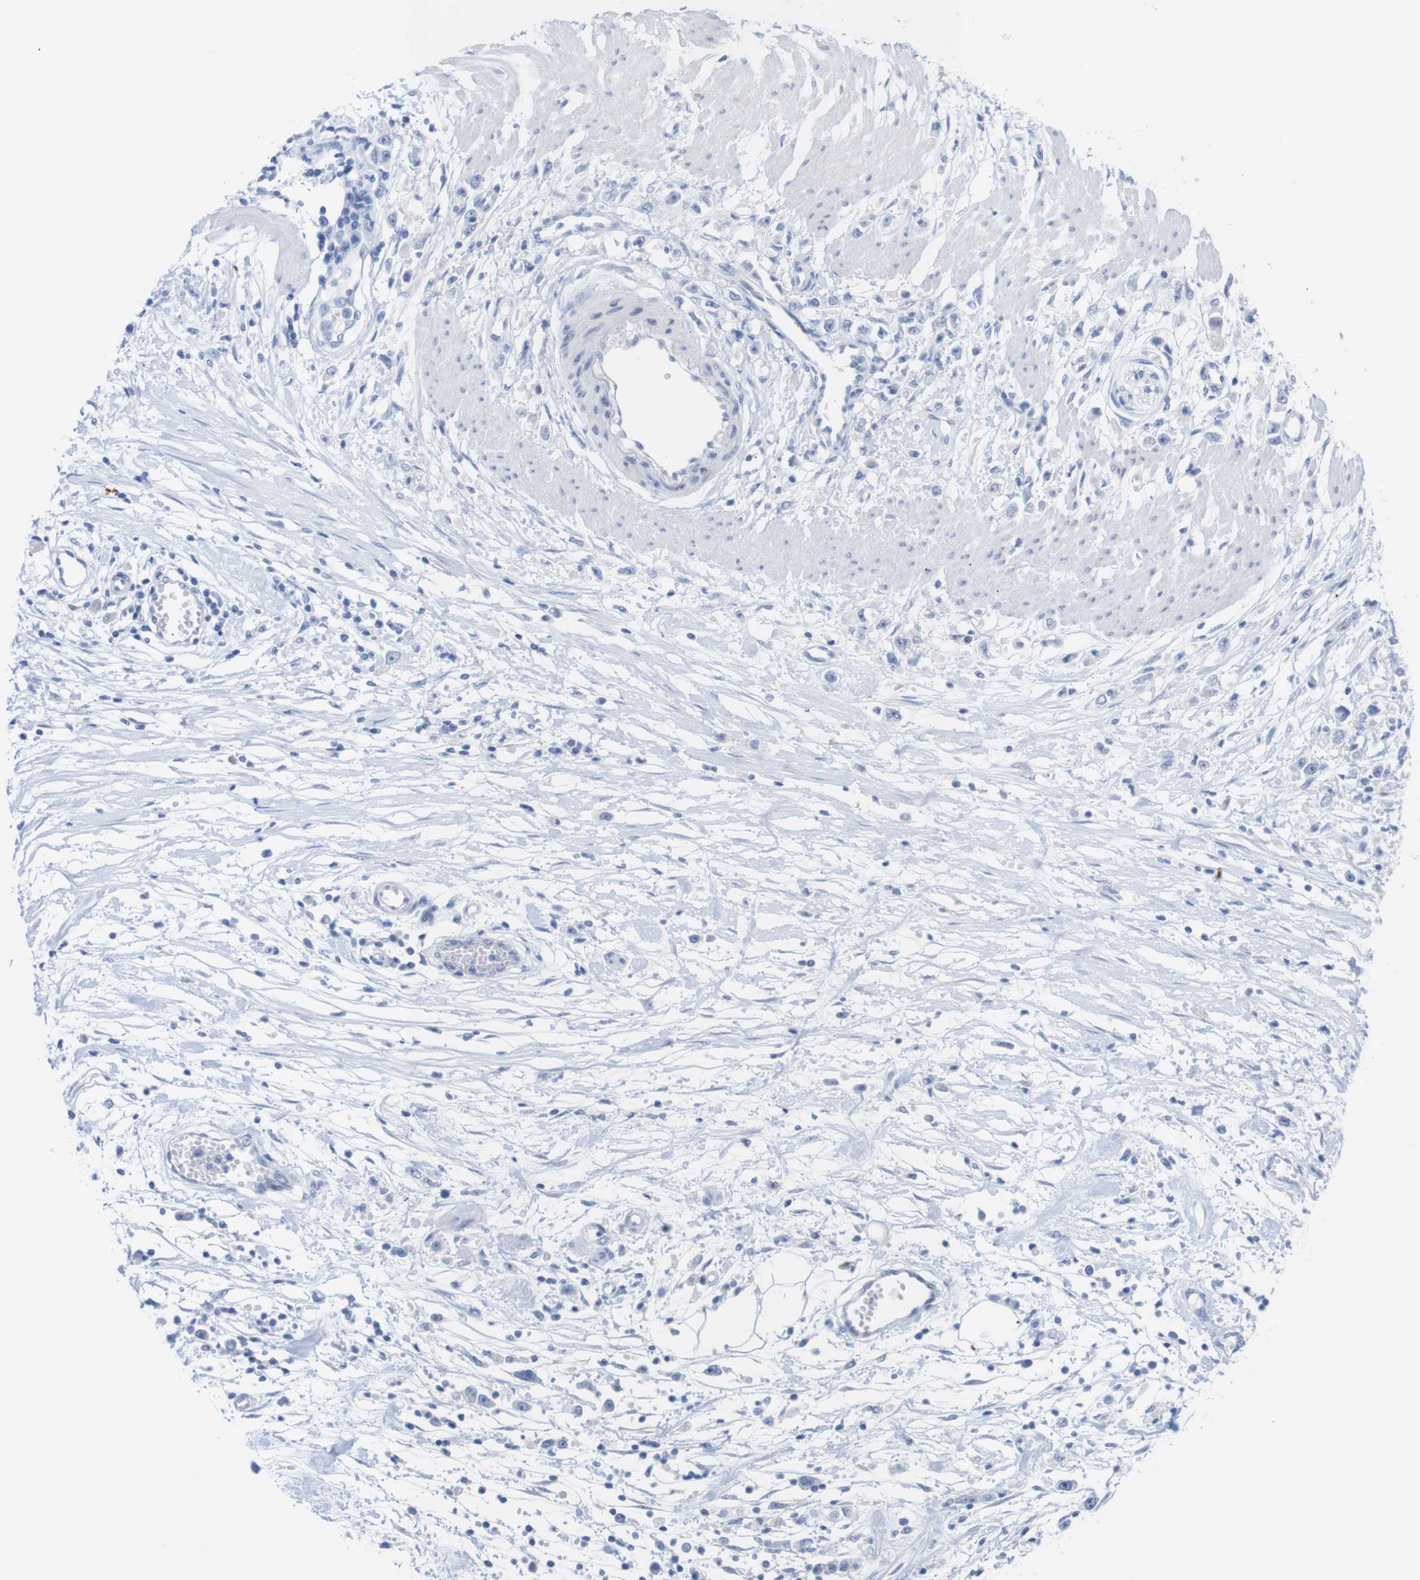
{"staining": {"intensity": "negative", "quantity": "none", "location": "none"}, "tissue": "stomach cancer", "cell_type": "Tumor cells", "image_type": "cancer", "snomed": [{"axis": "morphology", "description": "Adenocarcinoma, NOS"}, {"axis": "topography", "description": "Stomach"}], "caption": "Immunohistochemistry photomicrograph of adenocarcinoma (stomach) stained for a protein (brown), which exhibits no positivity in tumor cells.", "gene": "PNMA1", "patient": {"sex": "female", "age": 59}}